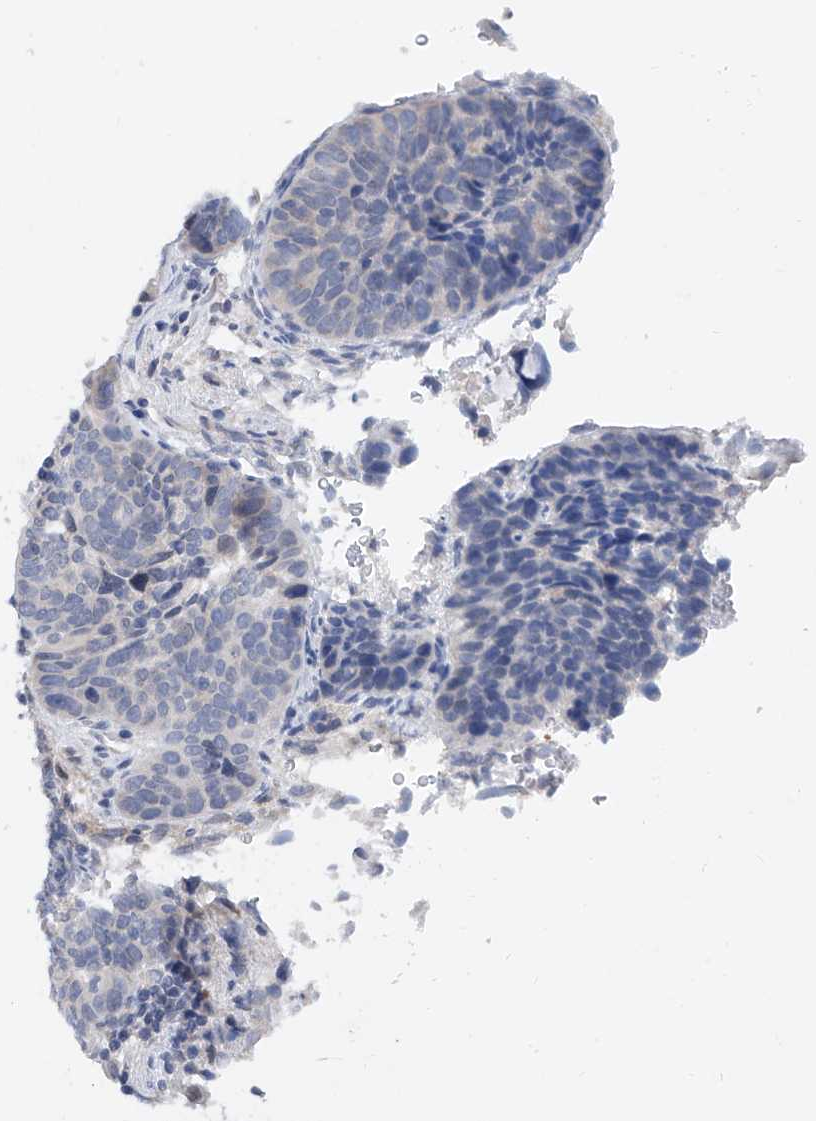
{"staining": {"intensity": "negative", "quantity": "none", "location": "none"}, "tissue": "cervical cancer", "cell_type": "Tumor cells", "image_type": "cancer", "snomed": [{"axis": "morphology", "description": "Squamous cell carcinoma, NOS"}, {"axis": "topography", "description": "Cervix"}], "caption": "Tumor cells show no significant expression in cervical squamous cell carcinoma.", "gene": "FUCA2", "patient": {"sex": "female", "age": 60}}